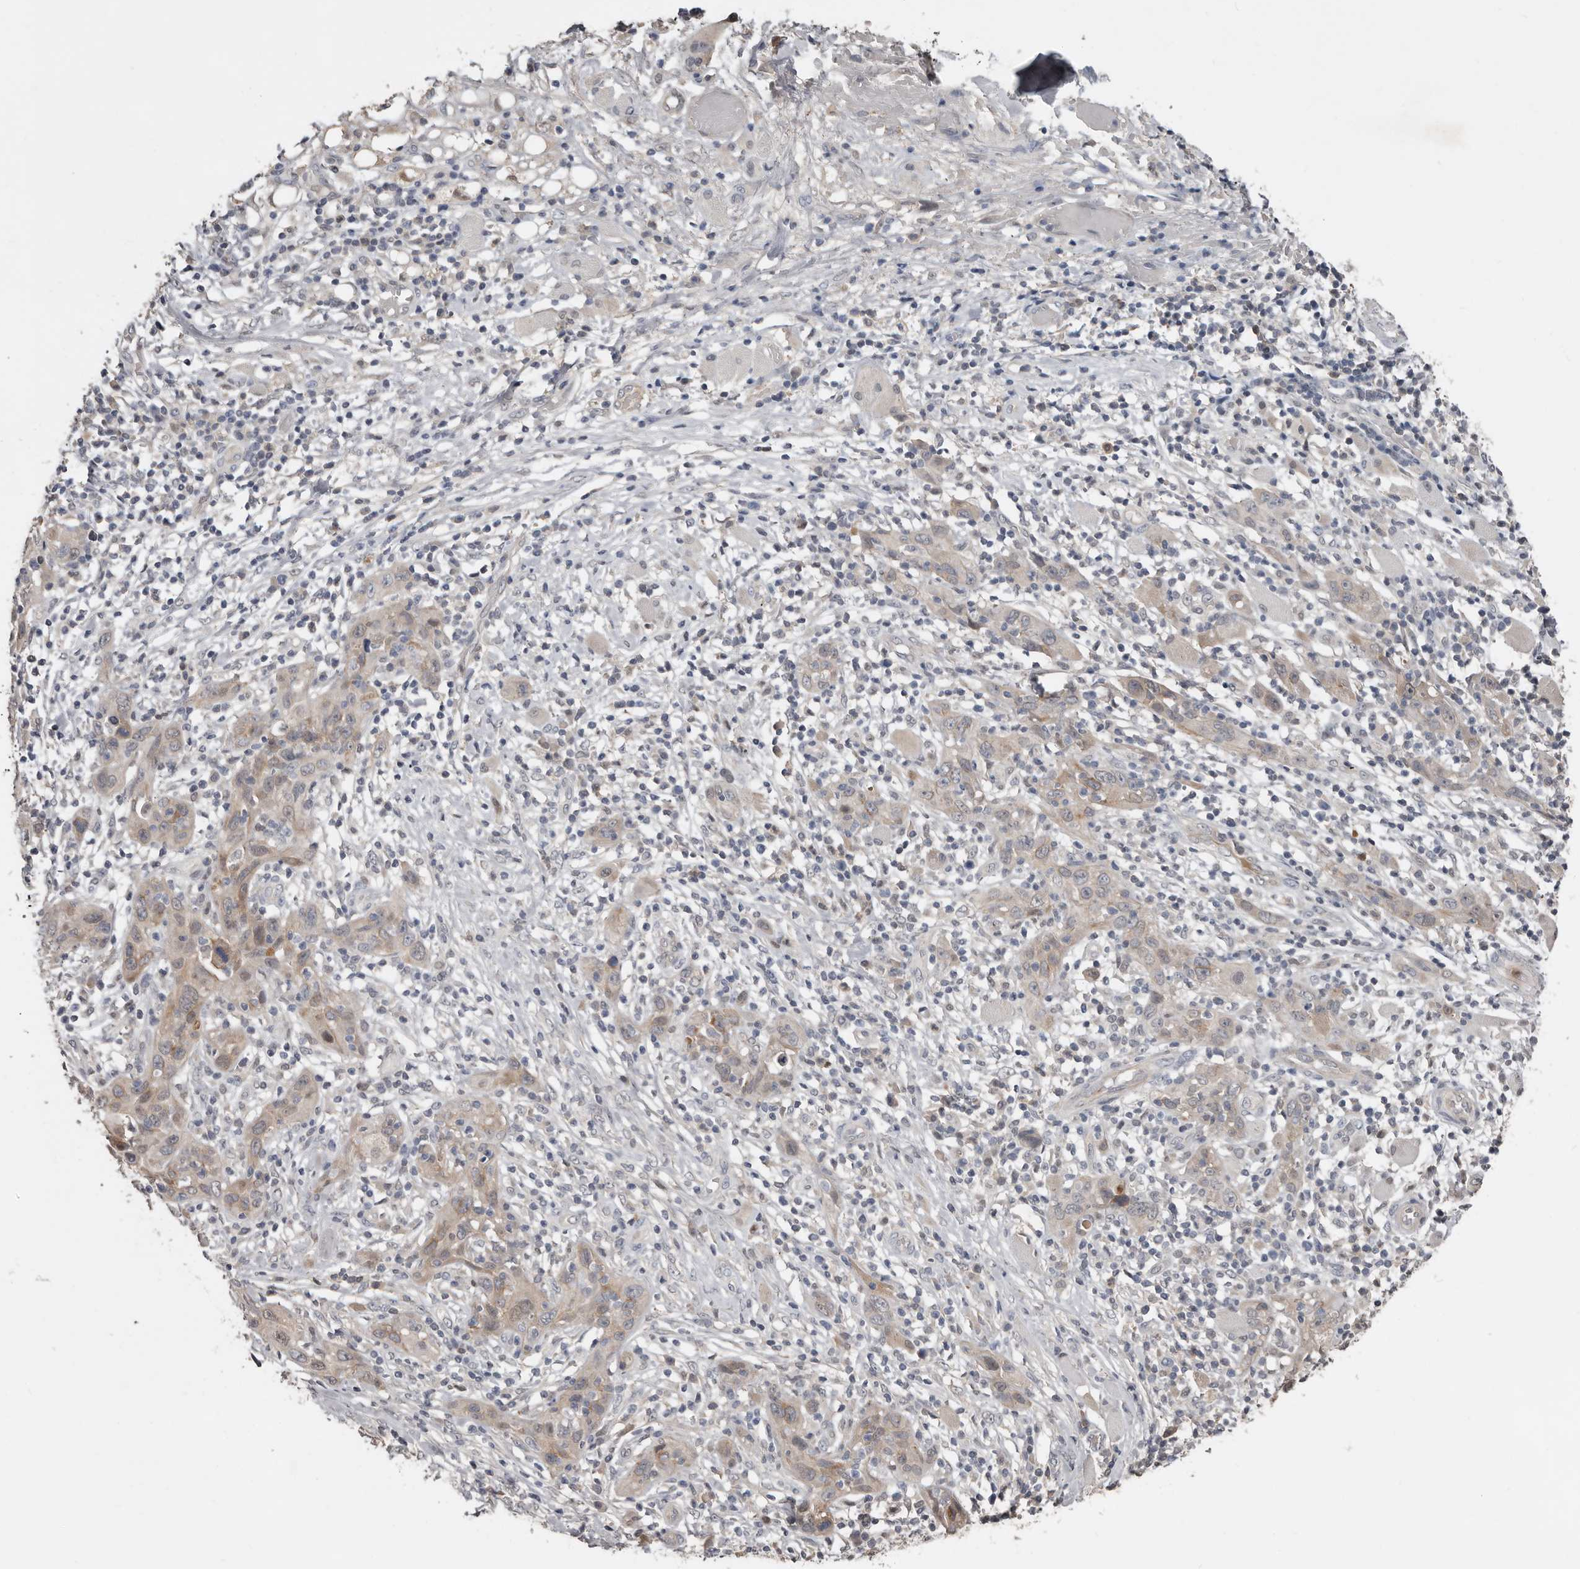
{"staining": {"intensity": "negative", "quantity": "none", "location": "none"}, "tissue": "skin cancer", "cell_type": "Tumor cells", "image_type": "cancer", "snomed": [{"axis": "morphology", "description": "Squamous cell carcinoma, NOS"}, {"axis": "topography", "description": "Skin"}], "caption": "DAB immunohistochemical staining of human skin cancer (squamous cell carcinoma) exhibits no significant expression in tumor cells.", "gene": "RBKS", "patient": {"sex": "female", "age": 88}}